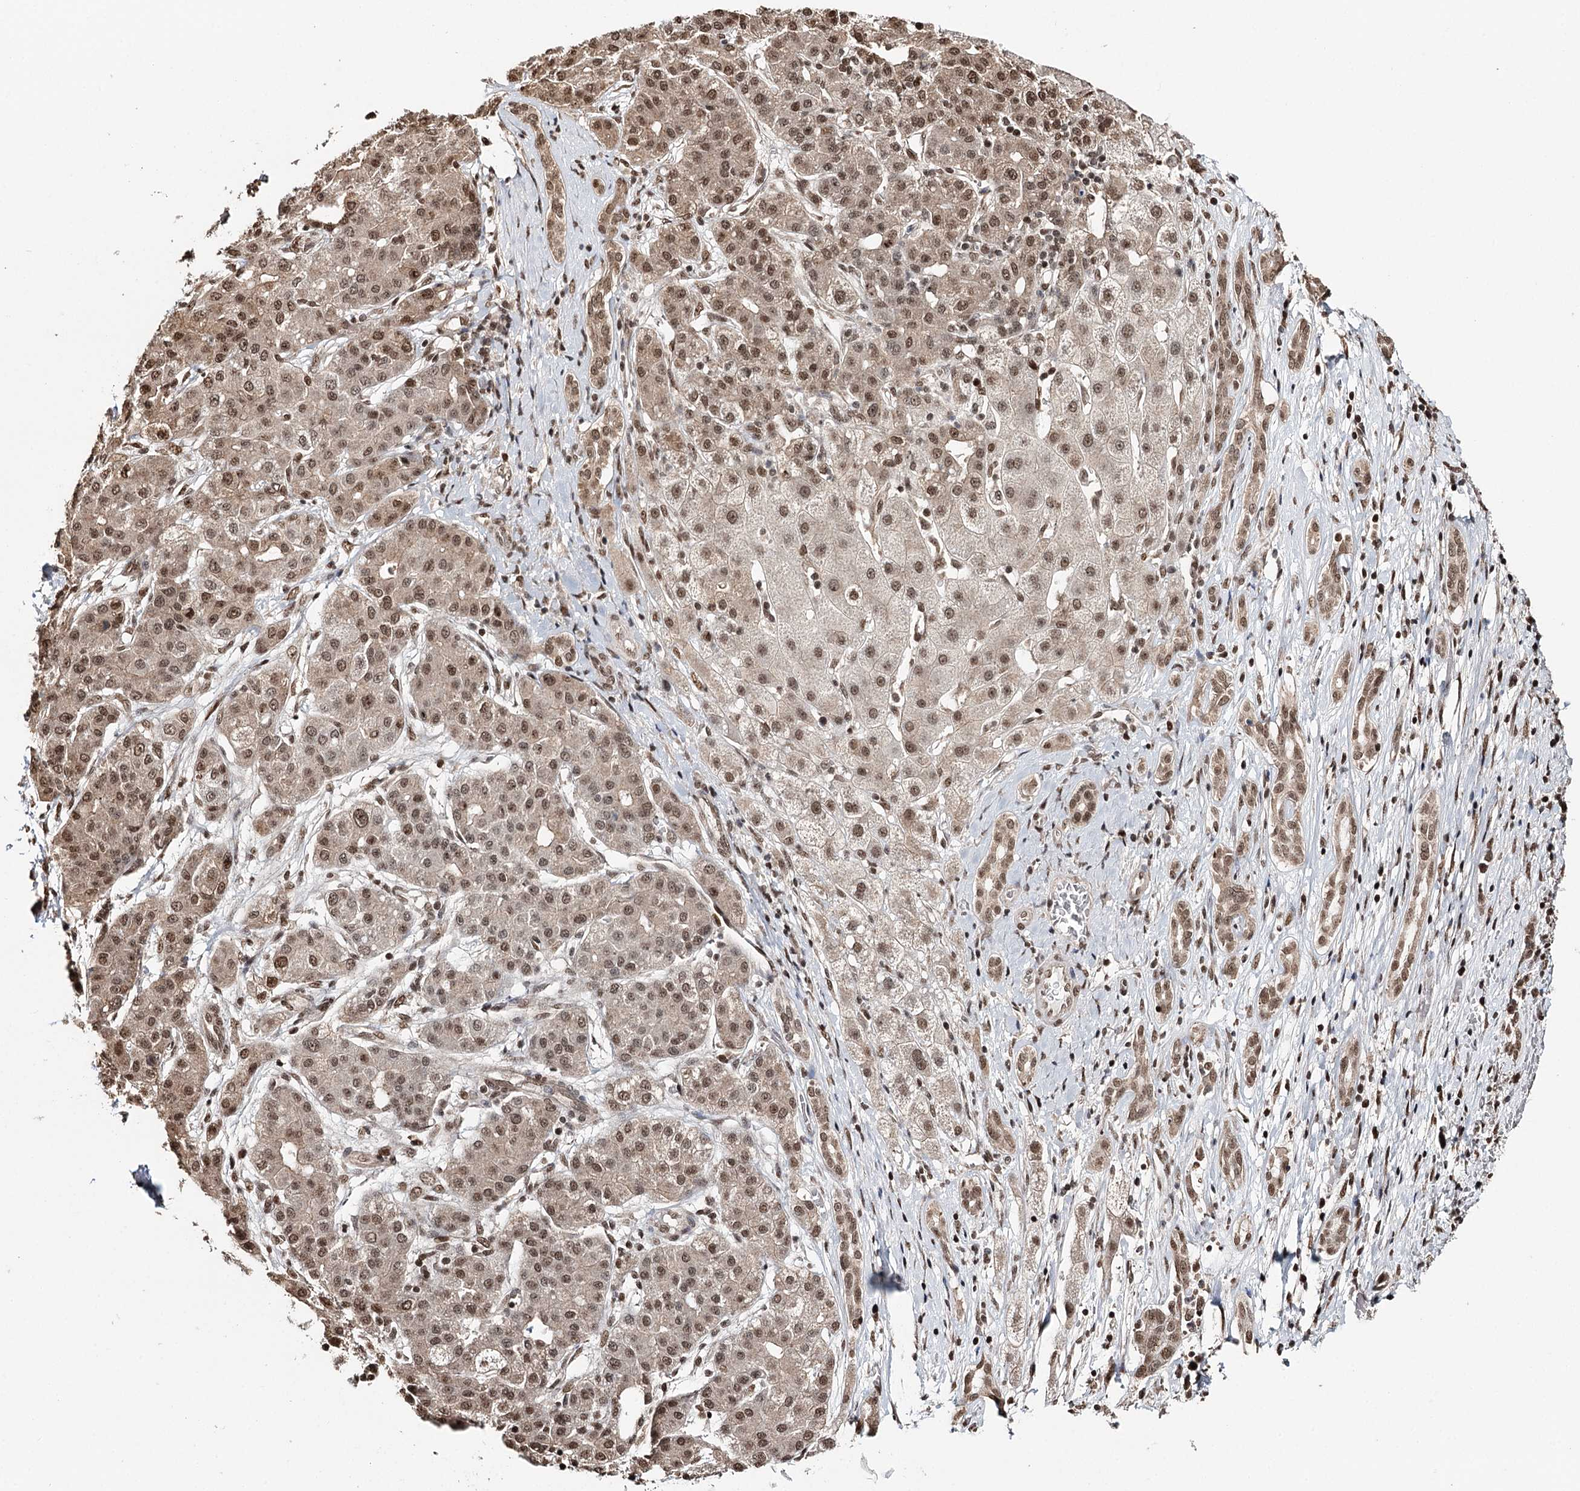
{"staining": {"intensity": "moderate", "quantity": ">75%", "location": "nuclear"}, "tissue": "liver cancer", "cell_type": "Tumor cells", "image_type": "cancer", "snomed": [{"axis": "morphology", "description": "Carcinoma, Hepatocellular, NOS"}, {"axis": "topography", "description": "Liver"}], "caption": "Moderate nuclear expression is present in approximately >75% of tumor cells in hepatocellular carcinoma (liver).", "gene": "RPS27A", "patient": {"sex": "male", "age": 65}}